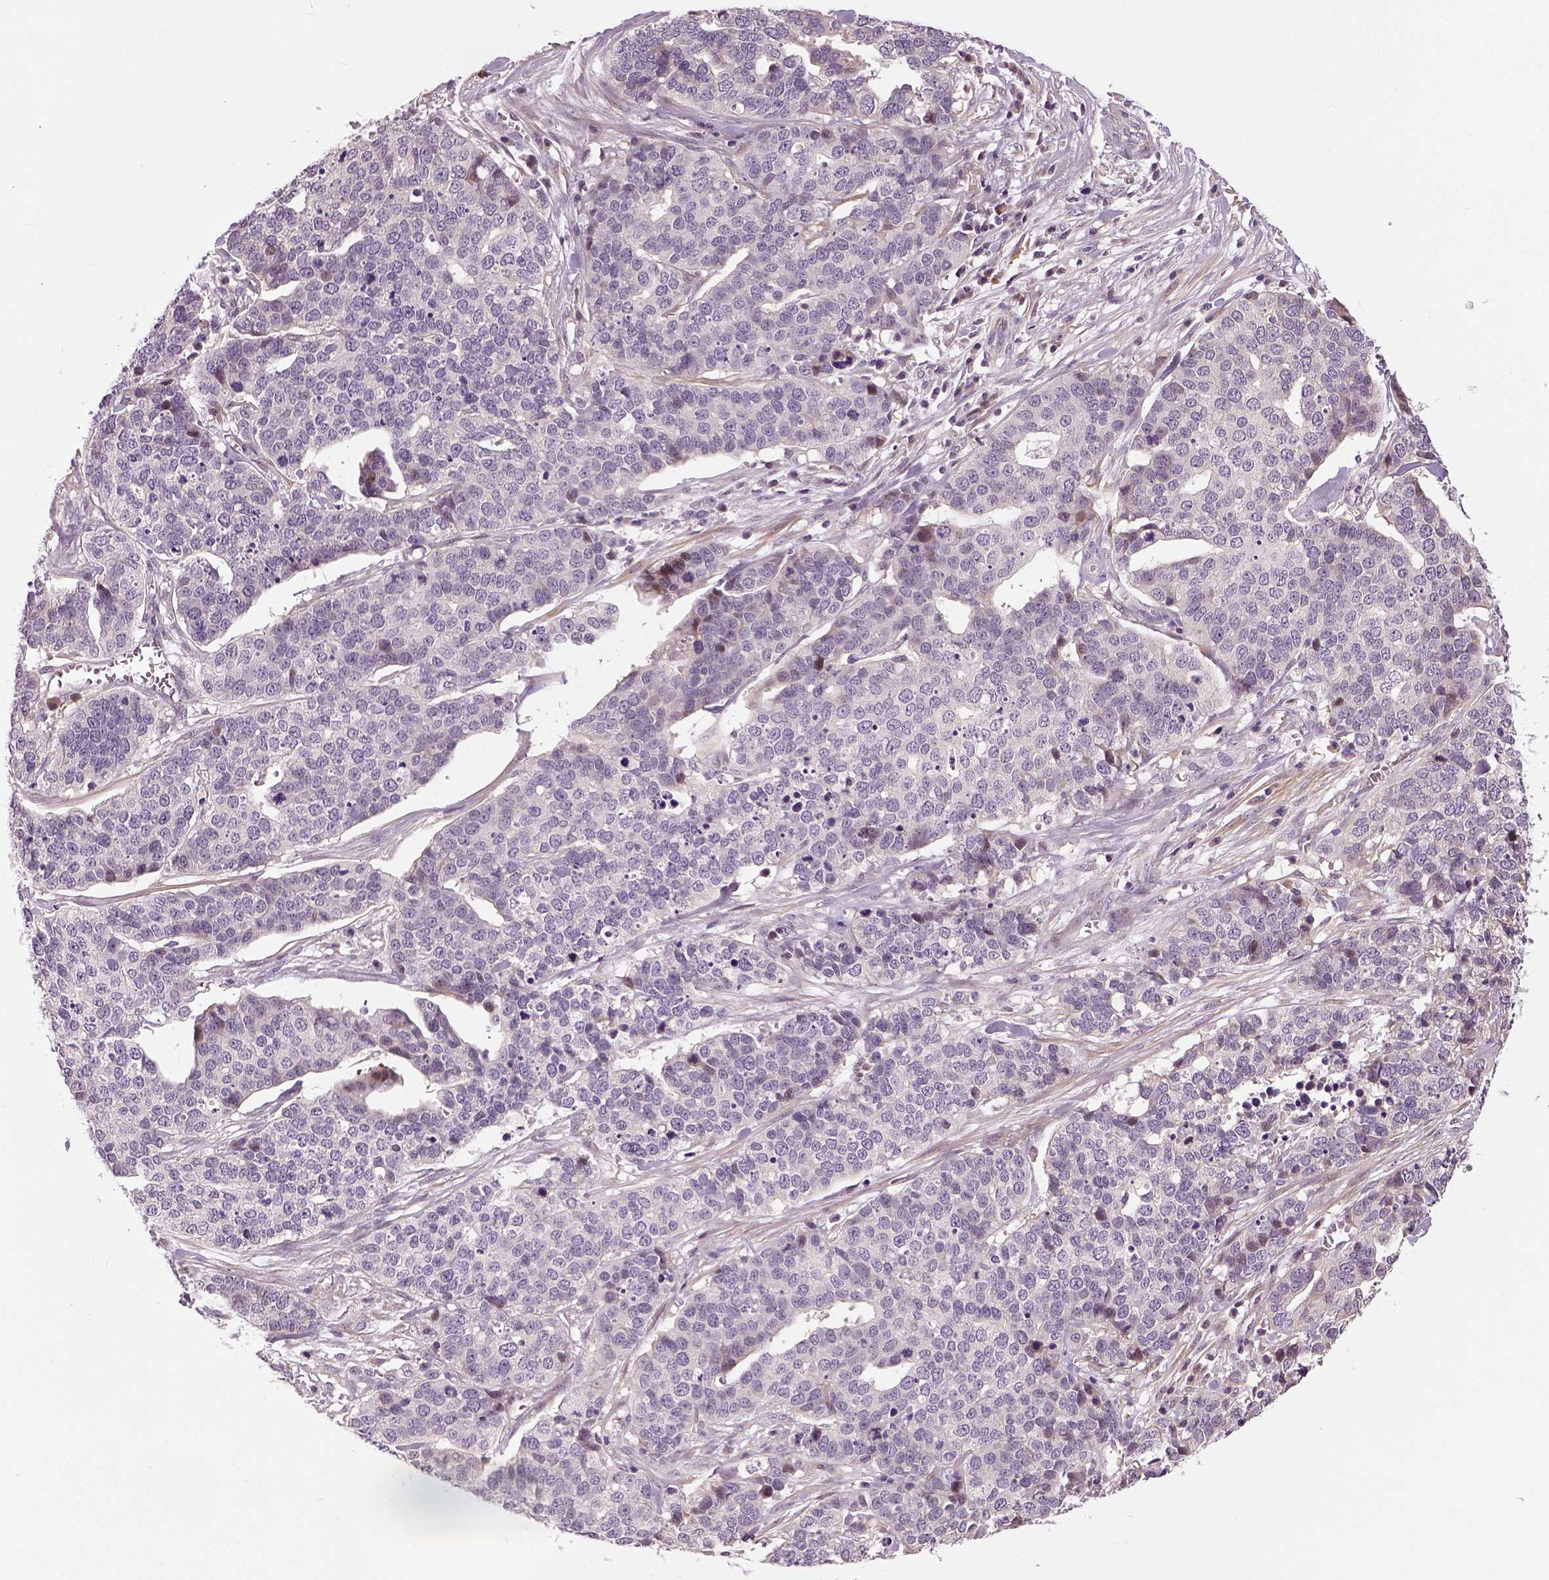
{"staining": {"intensity": "negative", "quantity": "none", "location": "none"}, "tissue": "ovarian cancer", "cell_type": "Tumor cells", "image_type": "cancer", "snomed": [{"axis": "morphology", "description": "Carcinoma, endometroid"}, {"axis": "topography", "description": "Ovary"}], "caption": "Immunohistochemistry (IHC) of human ovarian cancer (endometroid carcinoma) displays no staining in tumor cells.", "gene": "NECAB1", "patient": {"sex": "female", "age": 65}}